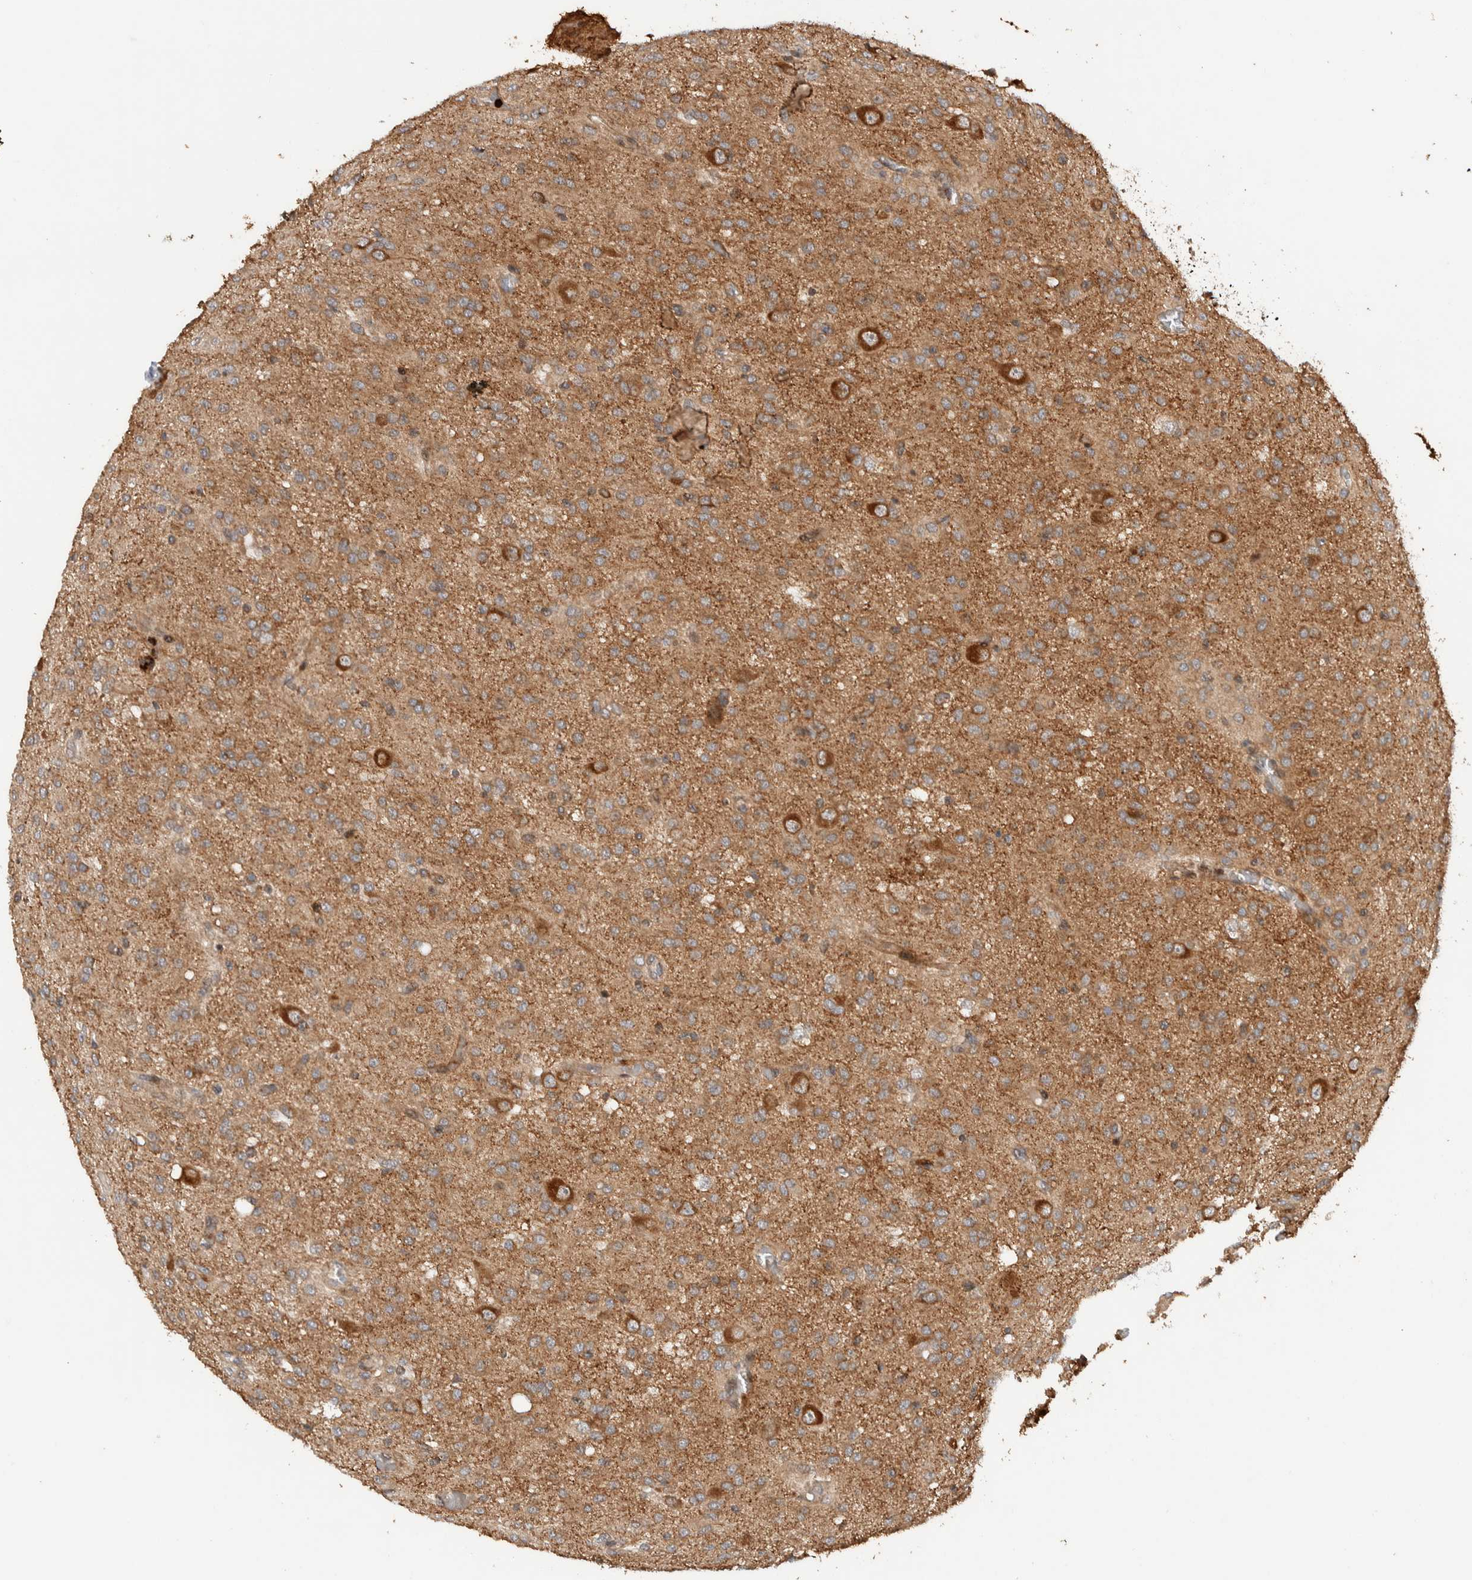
{"staining": {"intensity": "moderate", "quantity": ">75%", "location": "cytoplasmic/membranous"}, "tissue": "glioma", "cell_type": "Tumor cells", "image_type": "cancer", "snomed": [{"axis": "morphology", "description": "Glioma, malignant, High grade"}, {"axis": "topography", "description": "Brain"}], "caption": "A high-resolution micrograph shows immunohistochemistry (IHC) staining of glioma, which shows moderate cytoplasmic/membranous expression in about >75% of tumor cells. (DAB (3,3'-diaminobenzidine) IHC, brown staining for protein, blue staining for nuclei).", "gene": "VPS53", "patient": {"sex": "female", "age": 59}}